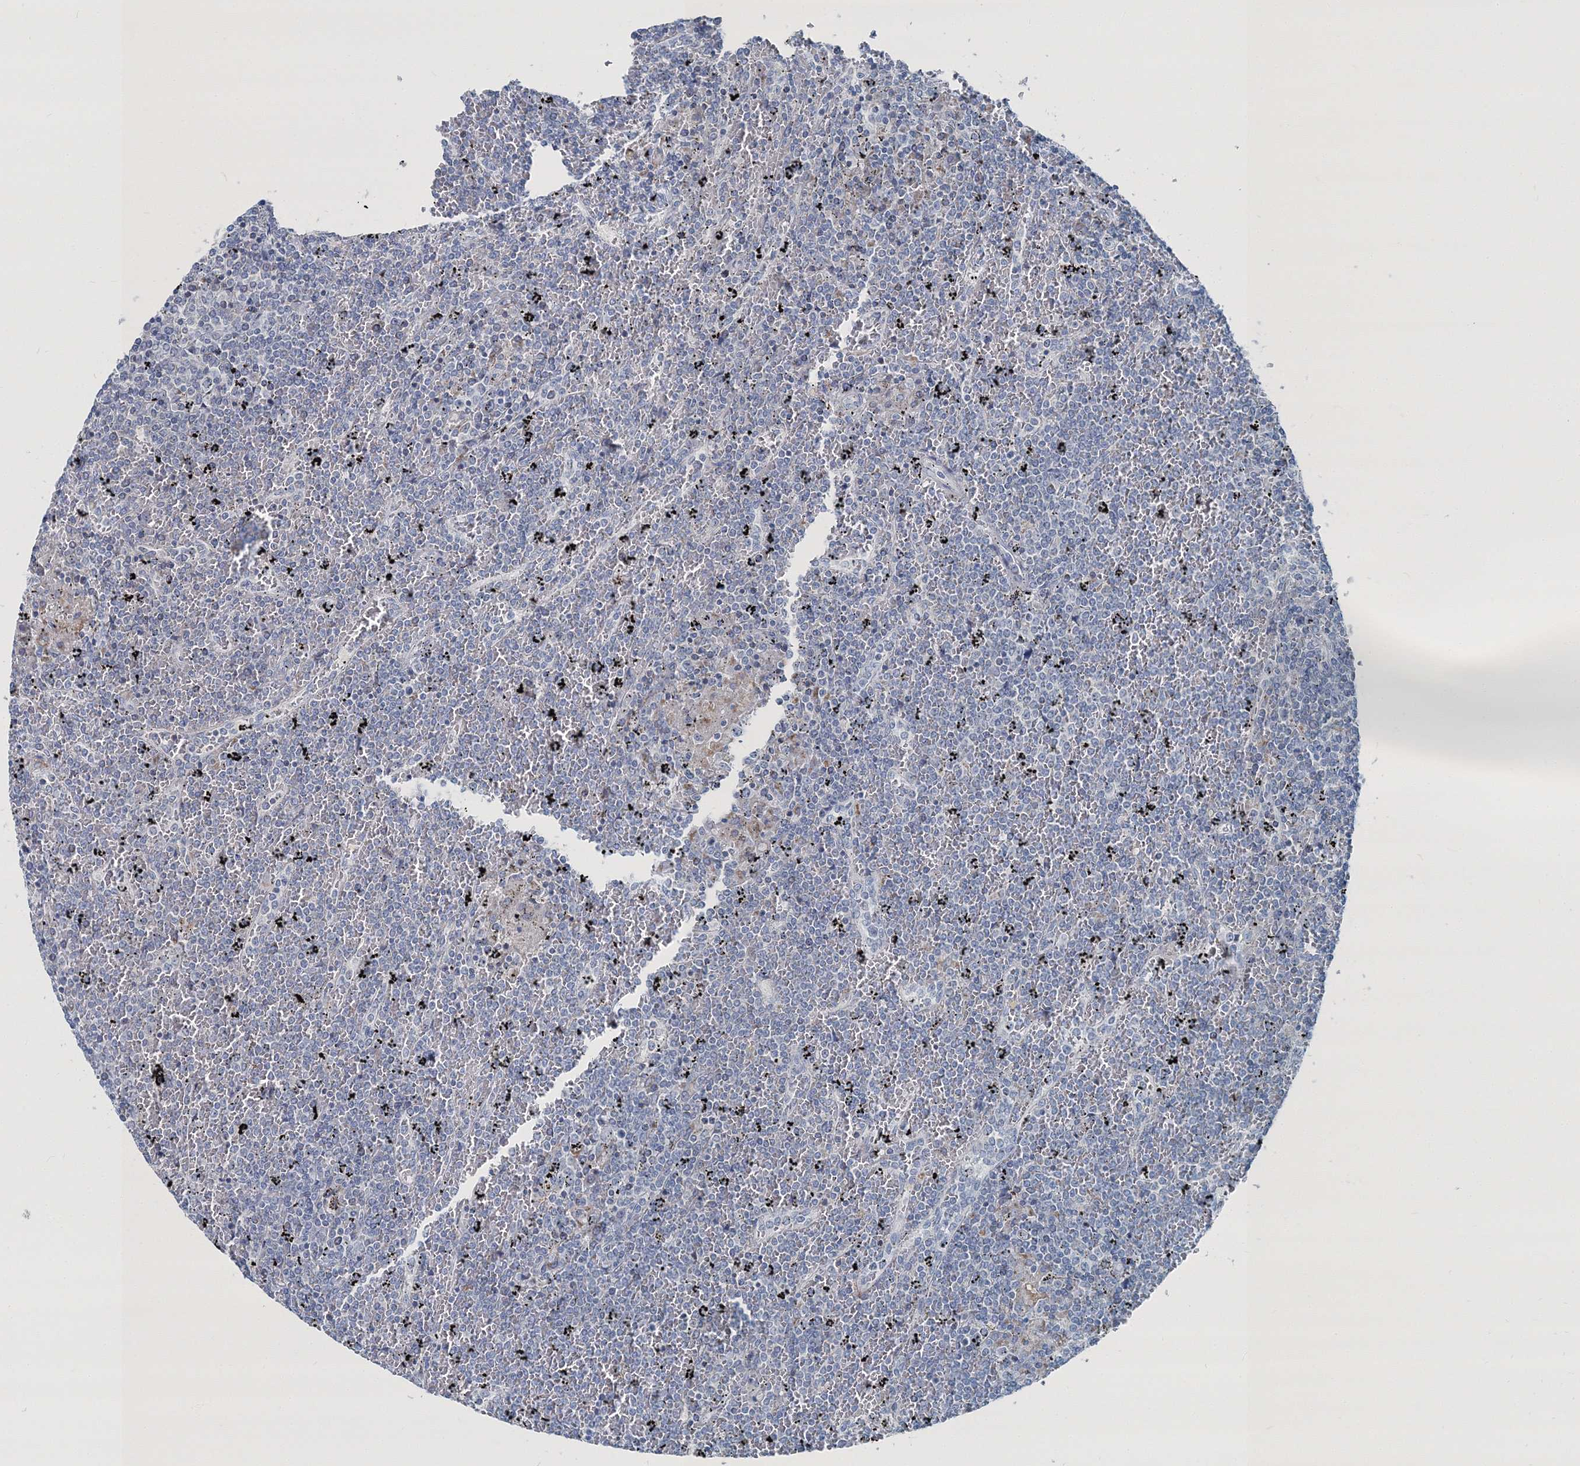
{"staining": {"intensity": "negative", "quantity": "none", "location": "none"}, "tissue": "lymphoma", "cell_type": "Tumor cells", "image_type": "cancer", "snomed": [{"axis": "morphology", "description": "Malignant lymphoma, non-Hodgkin's type, Low grade"}, {"axis": "topography", "description": "Spleen"}], "caption": "This is a histopathology image of IHC staining of lymphoma, which shows no expression in tumor cells.", "gene": "GABARAPL2", "patient": {"sex": "female", "age": 19}}